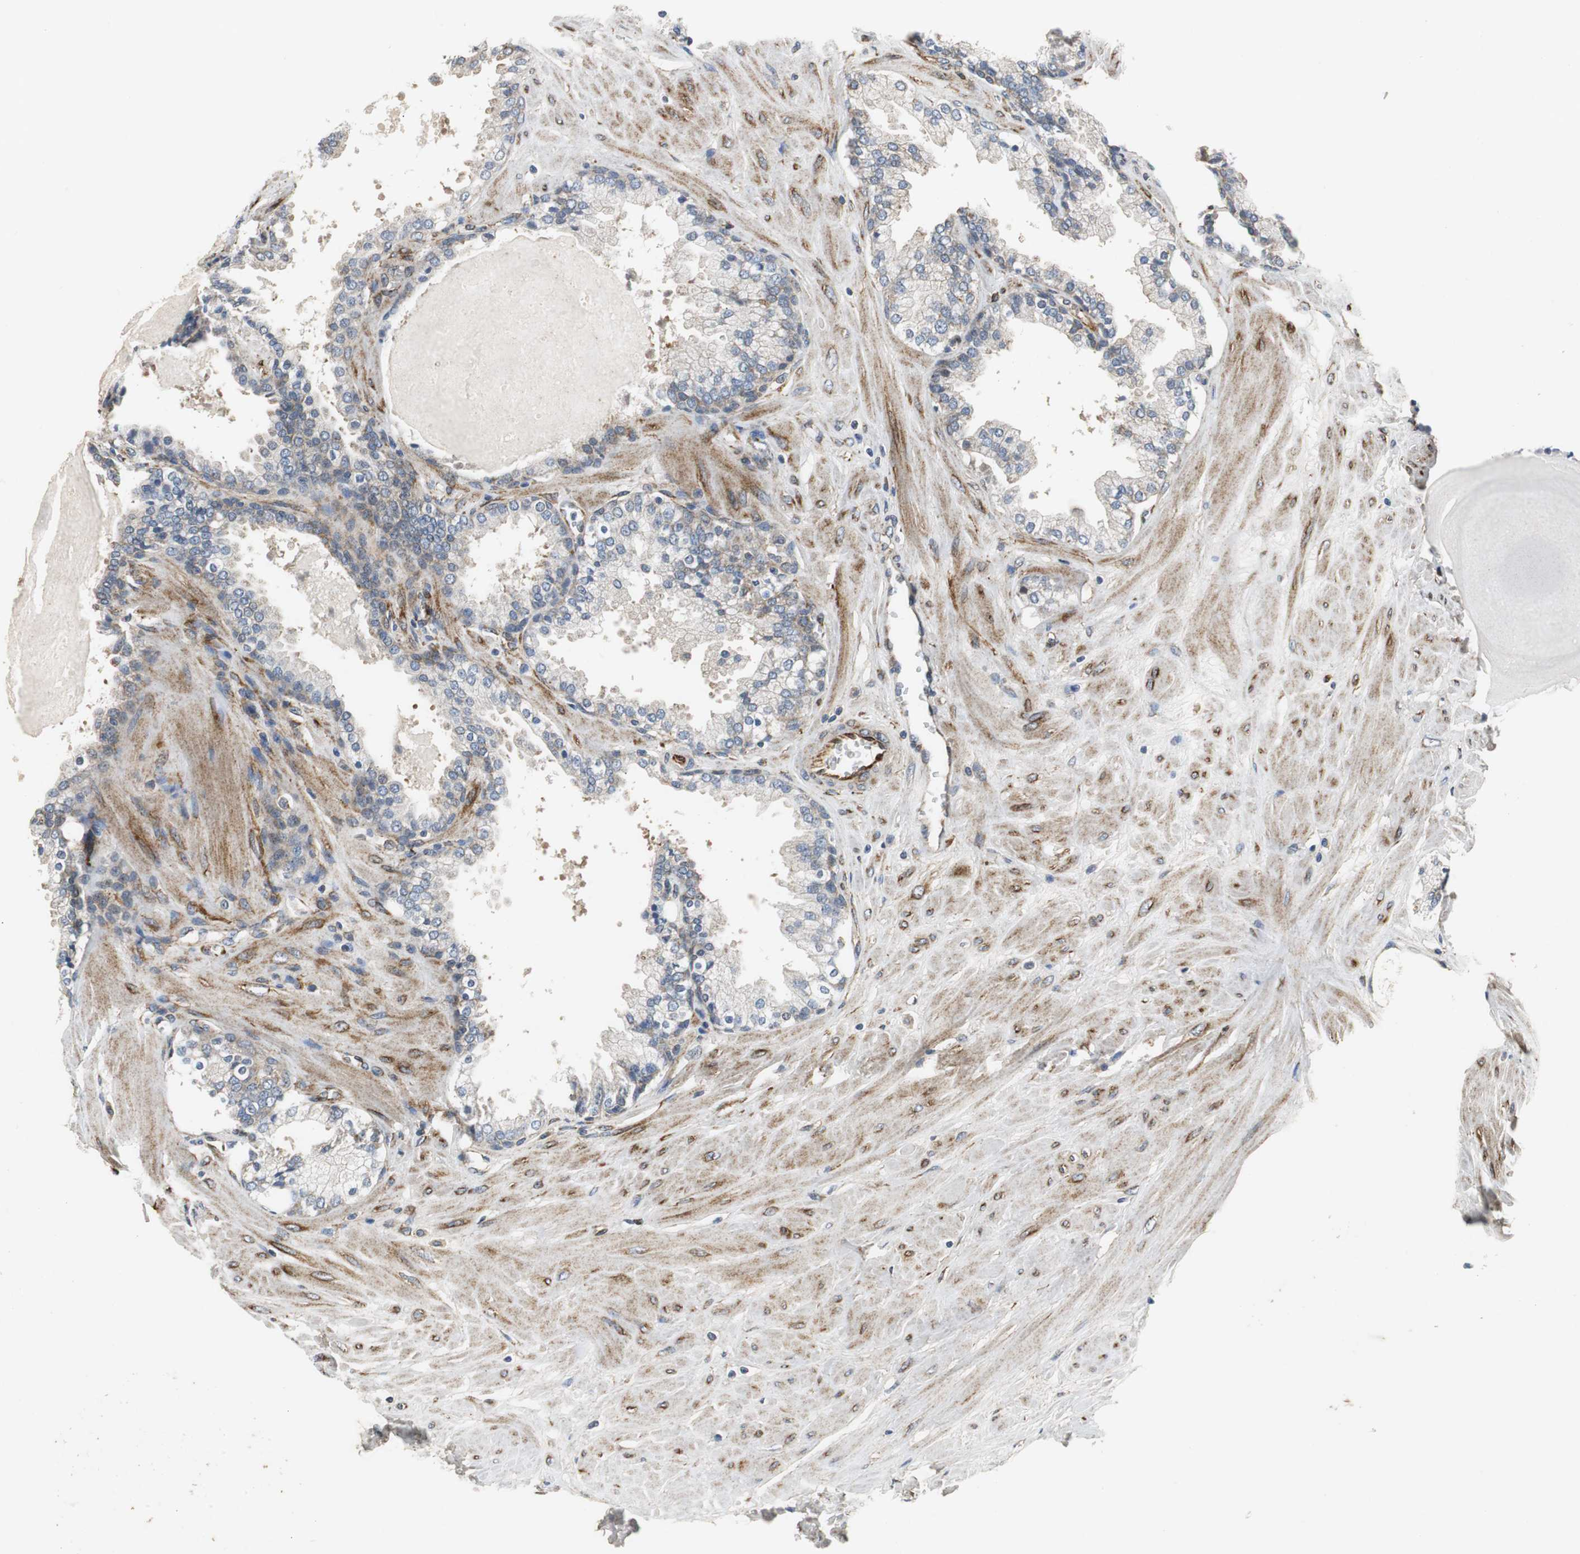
{"staining": {"intensity": "weak", "quantity": ">75%", "location": "cytoplasmic/membranous"}, "tissue": "prostate", "cell_type": "Glandular cells", "image_type": "normal", "snomed": [{"axis": "morphology", "description": "Normal tissue, NOS"}, {"axis": "topography", "description": "Prostate"}], "caption": "Immunohistochemical staining of benign prostate reveals weak cytoplasmic/membranous protein staining in about >75% of glandular cells.", "gene": "ISCU", "patient": {"sex": "male", "age": 51}}